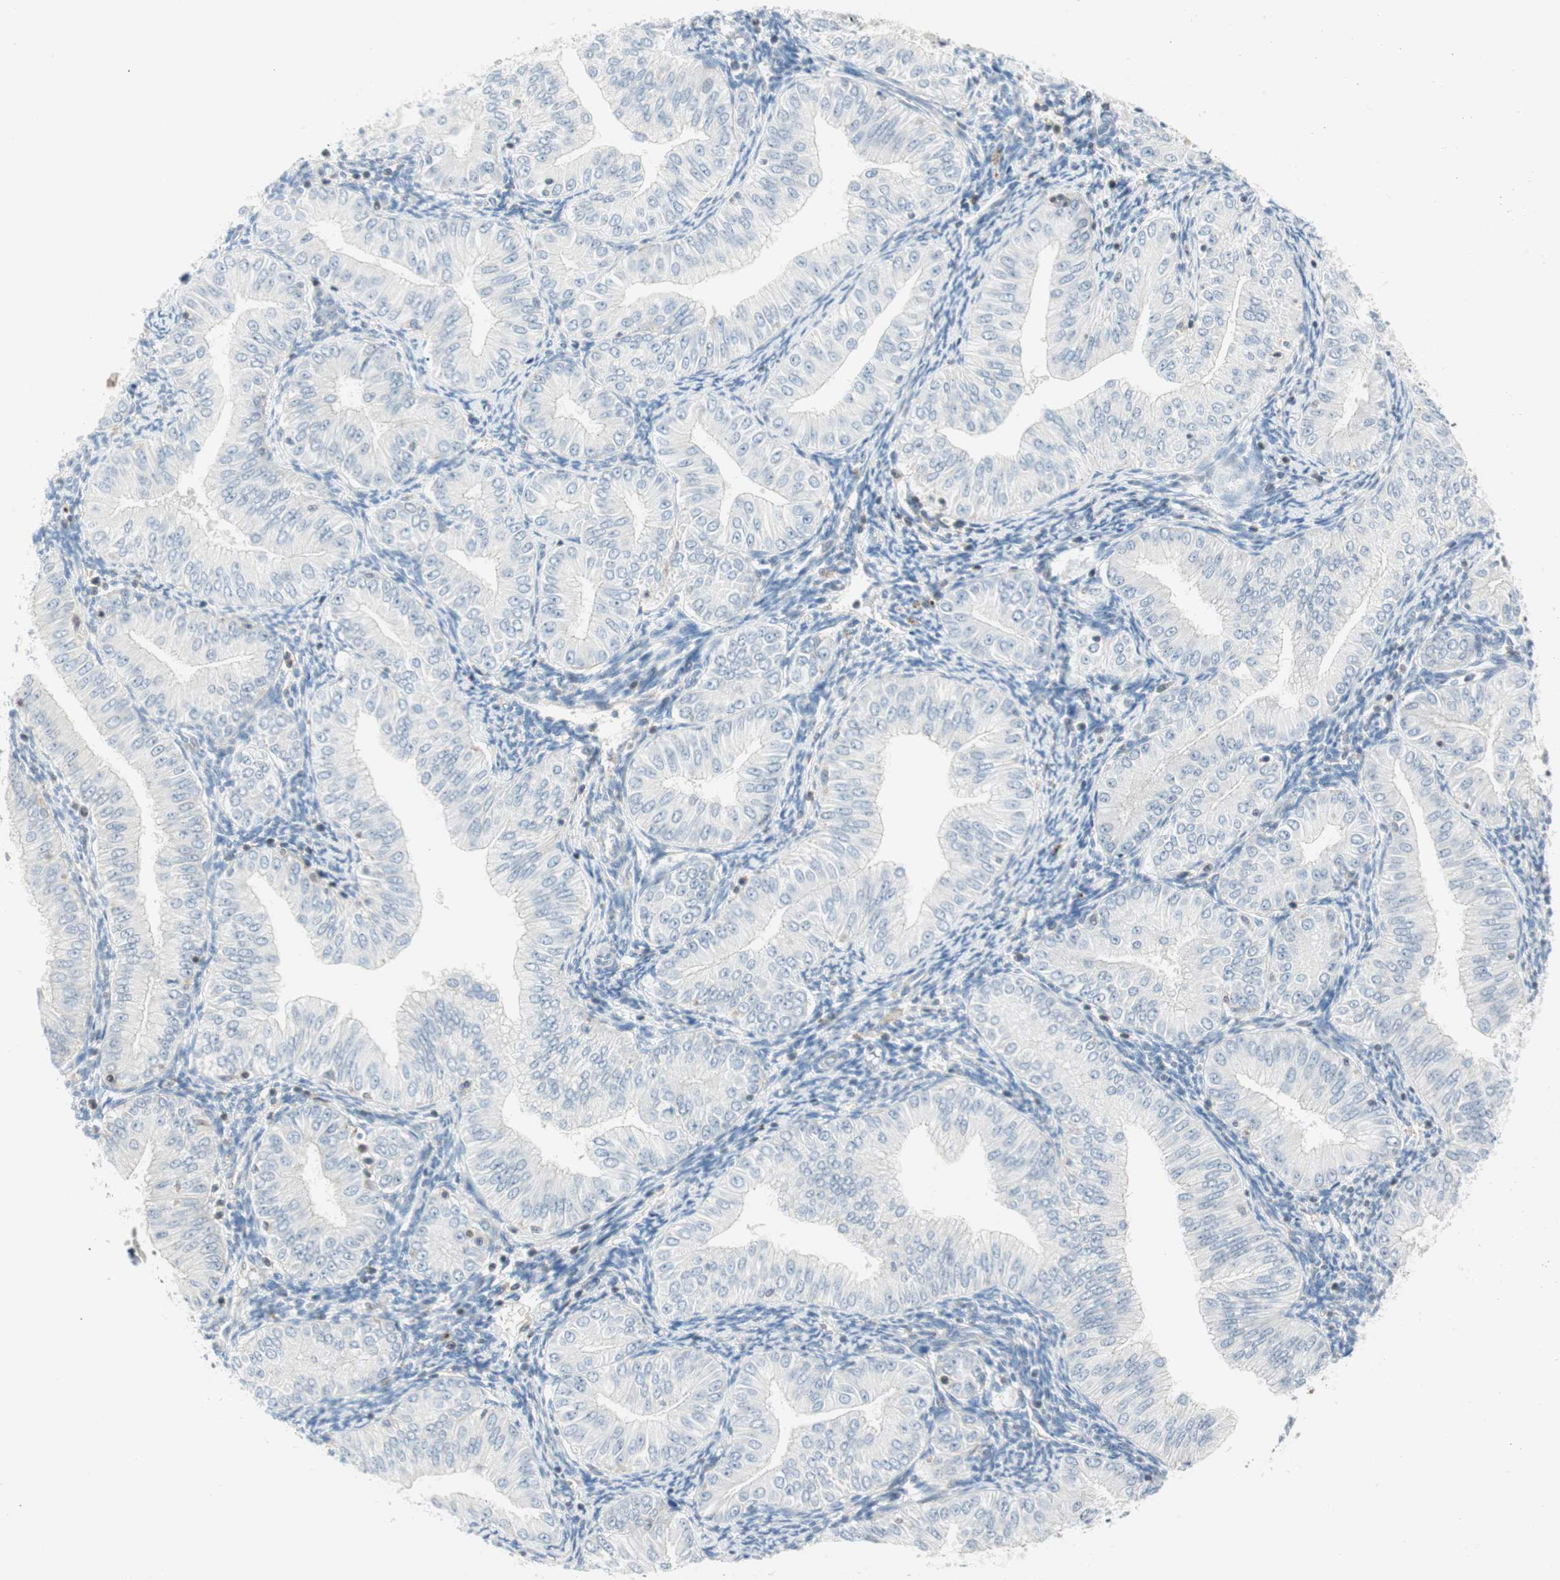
{"staining": {"intensity": "negative", "quantity": "none", "location": "none"}, "tissue": "endometrial cancer", "cell_type": "Tumor cells", "image_type": "cancer", "snomed": [{"axis": "morphology", "description": "Normal tissue, NOS"}, {"axis": "morphology", "description": "Adenocarcinoma, NOS"}, {"axis": "topography", "description": "Endometrium"}], "caption": "This is an immunohistochemistry micrograph of human endometrial cancer. There is no positivity in tumor cells.", "gene": "PPP1CA", "patient": {"sex": "female", "age": 53}}